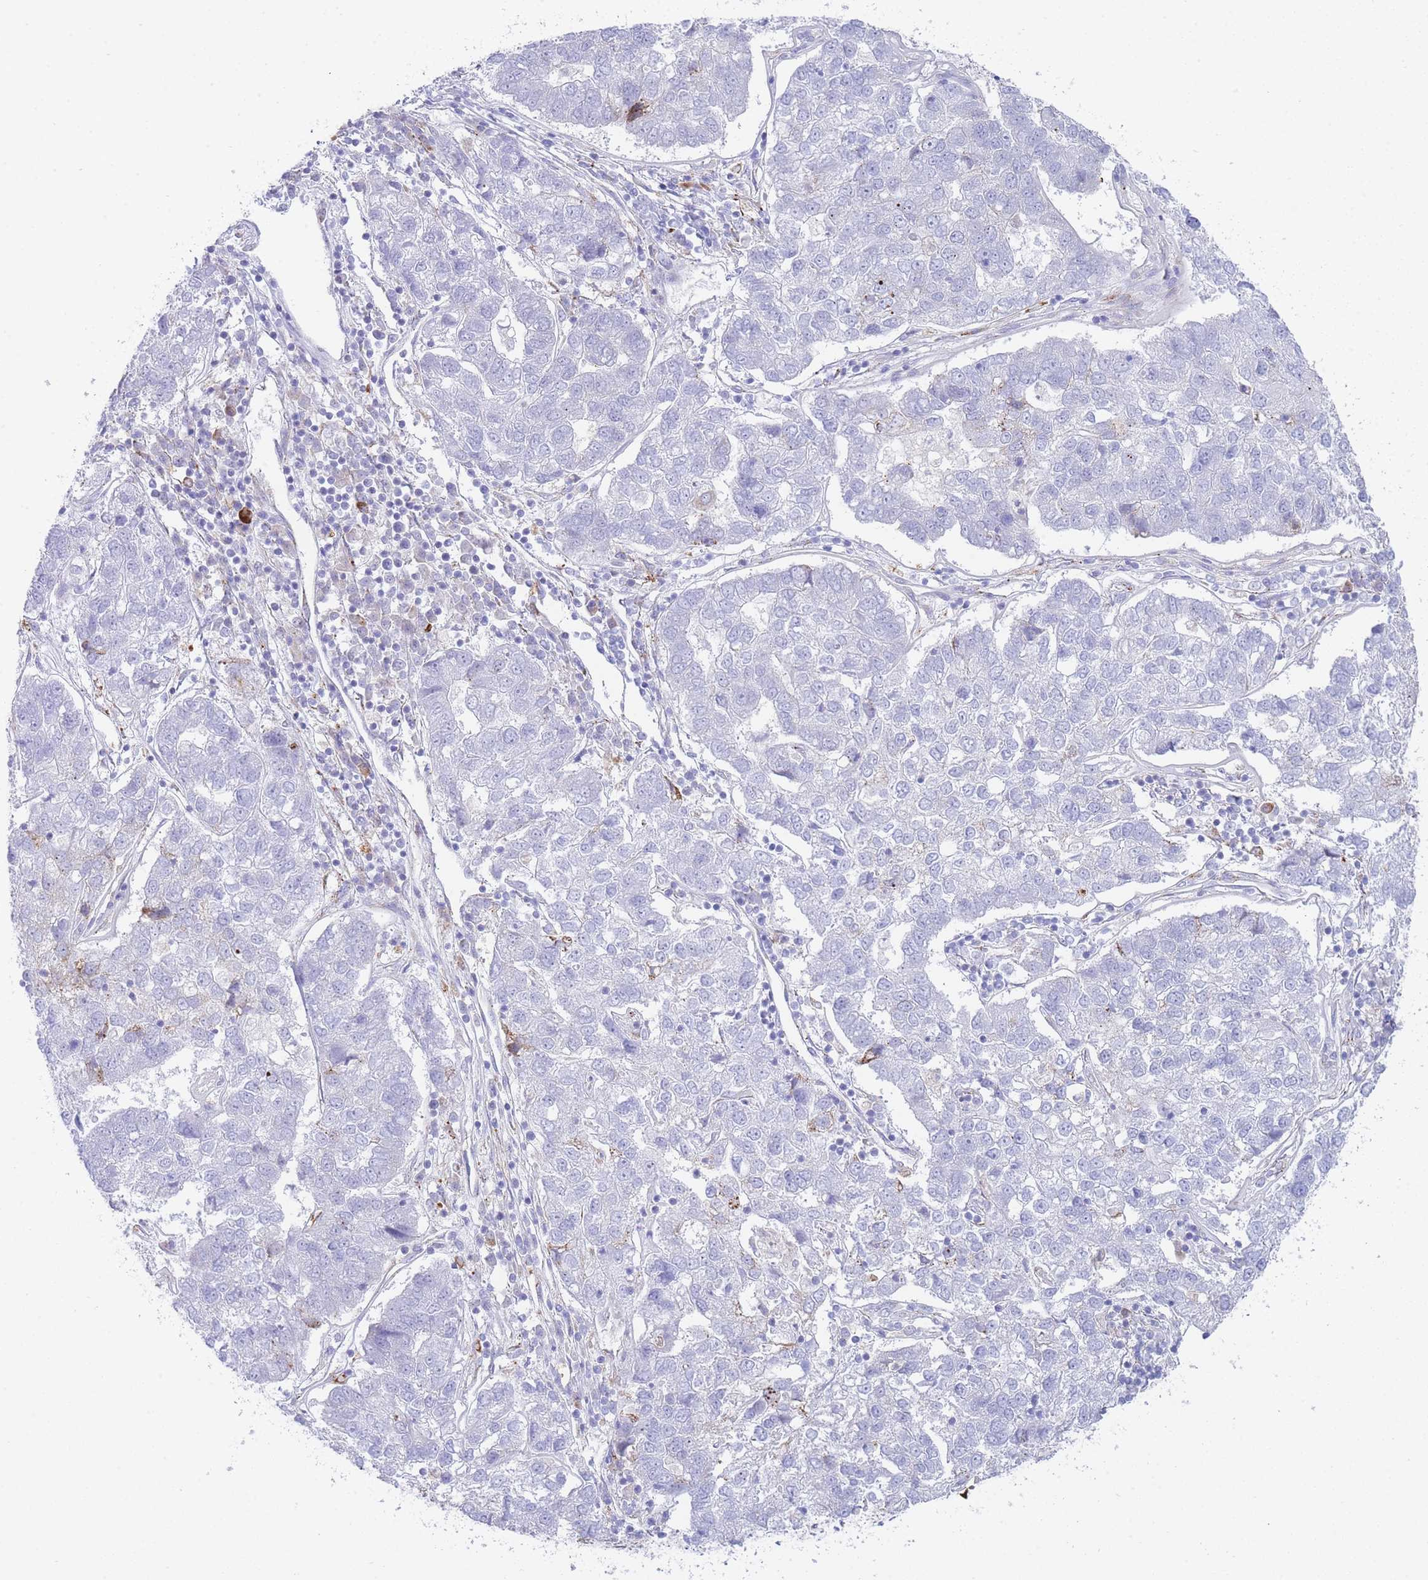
{"staining": {"intensity": "negative", "quantity": "none", "location": "none"}, "tissue": "pancreatic cancer", "cell_type": "Tumor cells", "image_type": "cancer", "snomed": [{"axis": "morphology", "description": "Adenocarcinoma, NOS"}, {"axis": "topography", "description": "Pancreas"}], "caption": "Pancreatic cancer was stained to show a protein in brown. There is no significant positivity in tumor cells.", "gene": "ZNF510", "patient": {"sex": "female", "age": 61}}